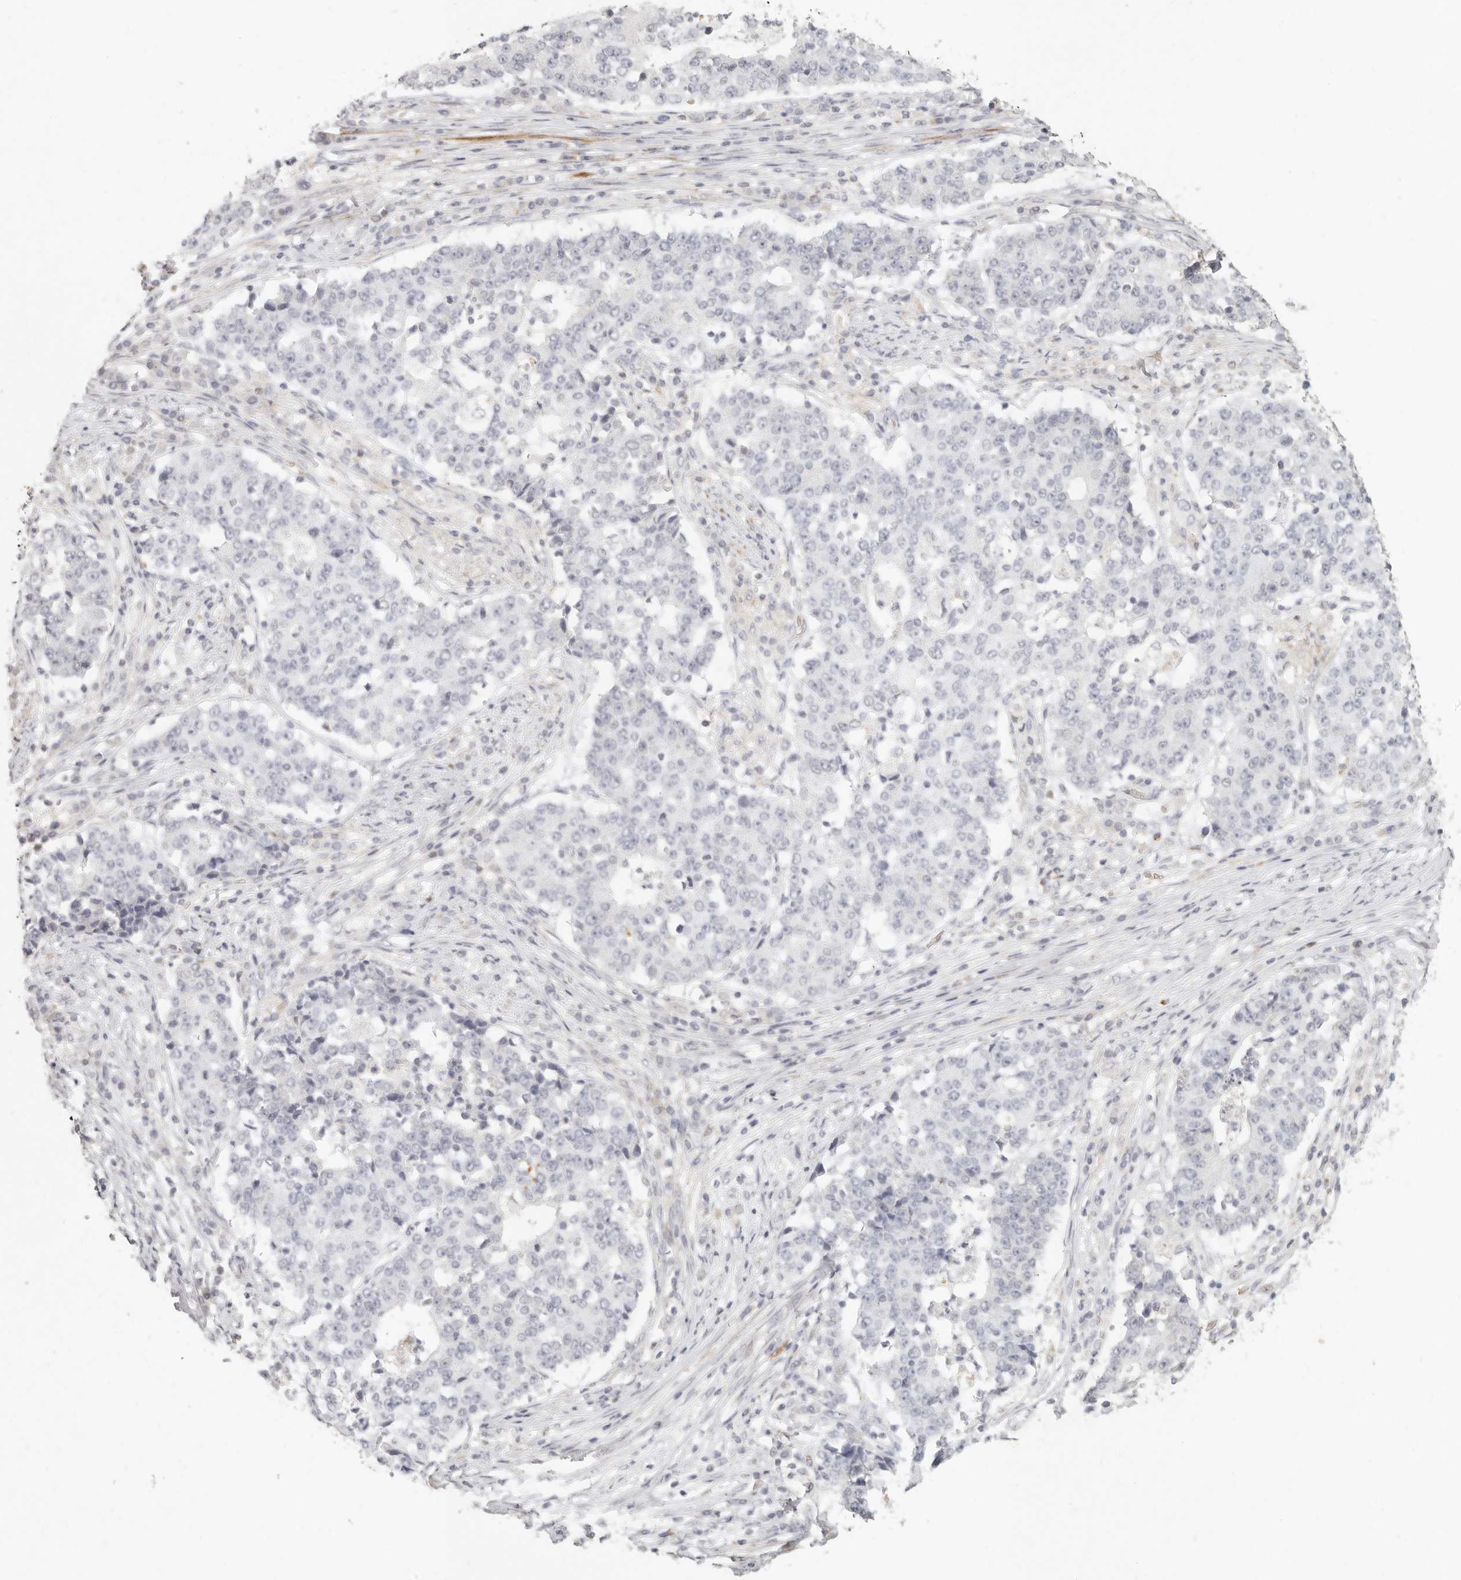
{"staining": {"intensity": "negative", "quantity": "none", "location": "none"}, "tissue": "stomach cancer", "cell_type": "Tumor cells", "image_type": "cancer", "snomed": [{"axis": "morphology", "description": "Adenocarcinoma, NOS"}, {"axis": "topography", "description": "Stomach"}], "caption": "Immunohistochemistry (IHC) photomicrograph of human stomach cancer (adenocarcinoma) stained for a protein (brown), which exhibits no positivity in tumor cells.", "gene": "NIBAN1", "patient": {"sex": "male", "age": 59}}